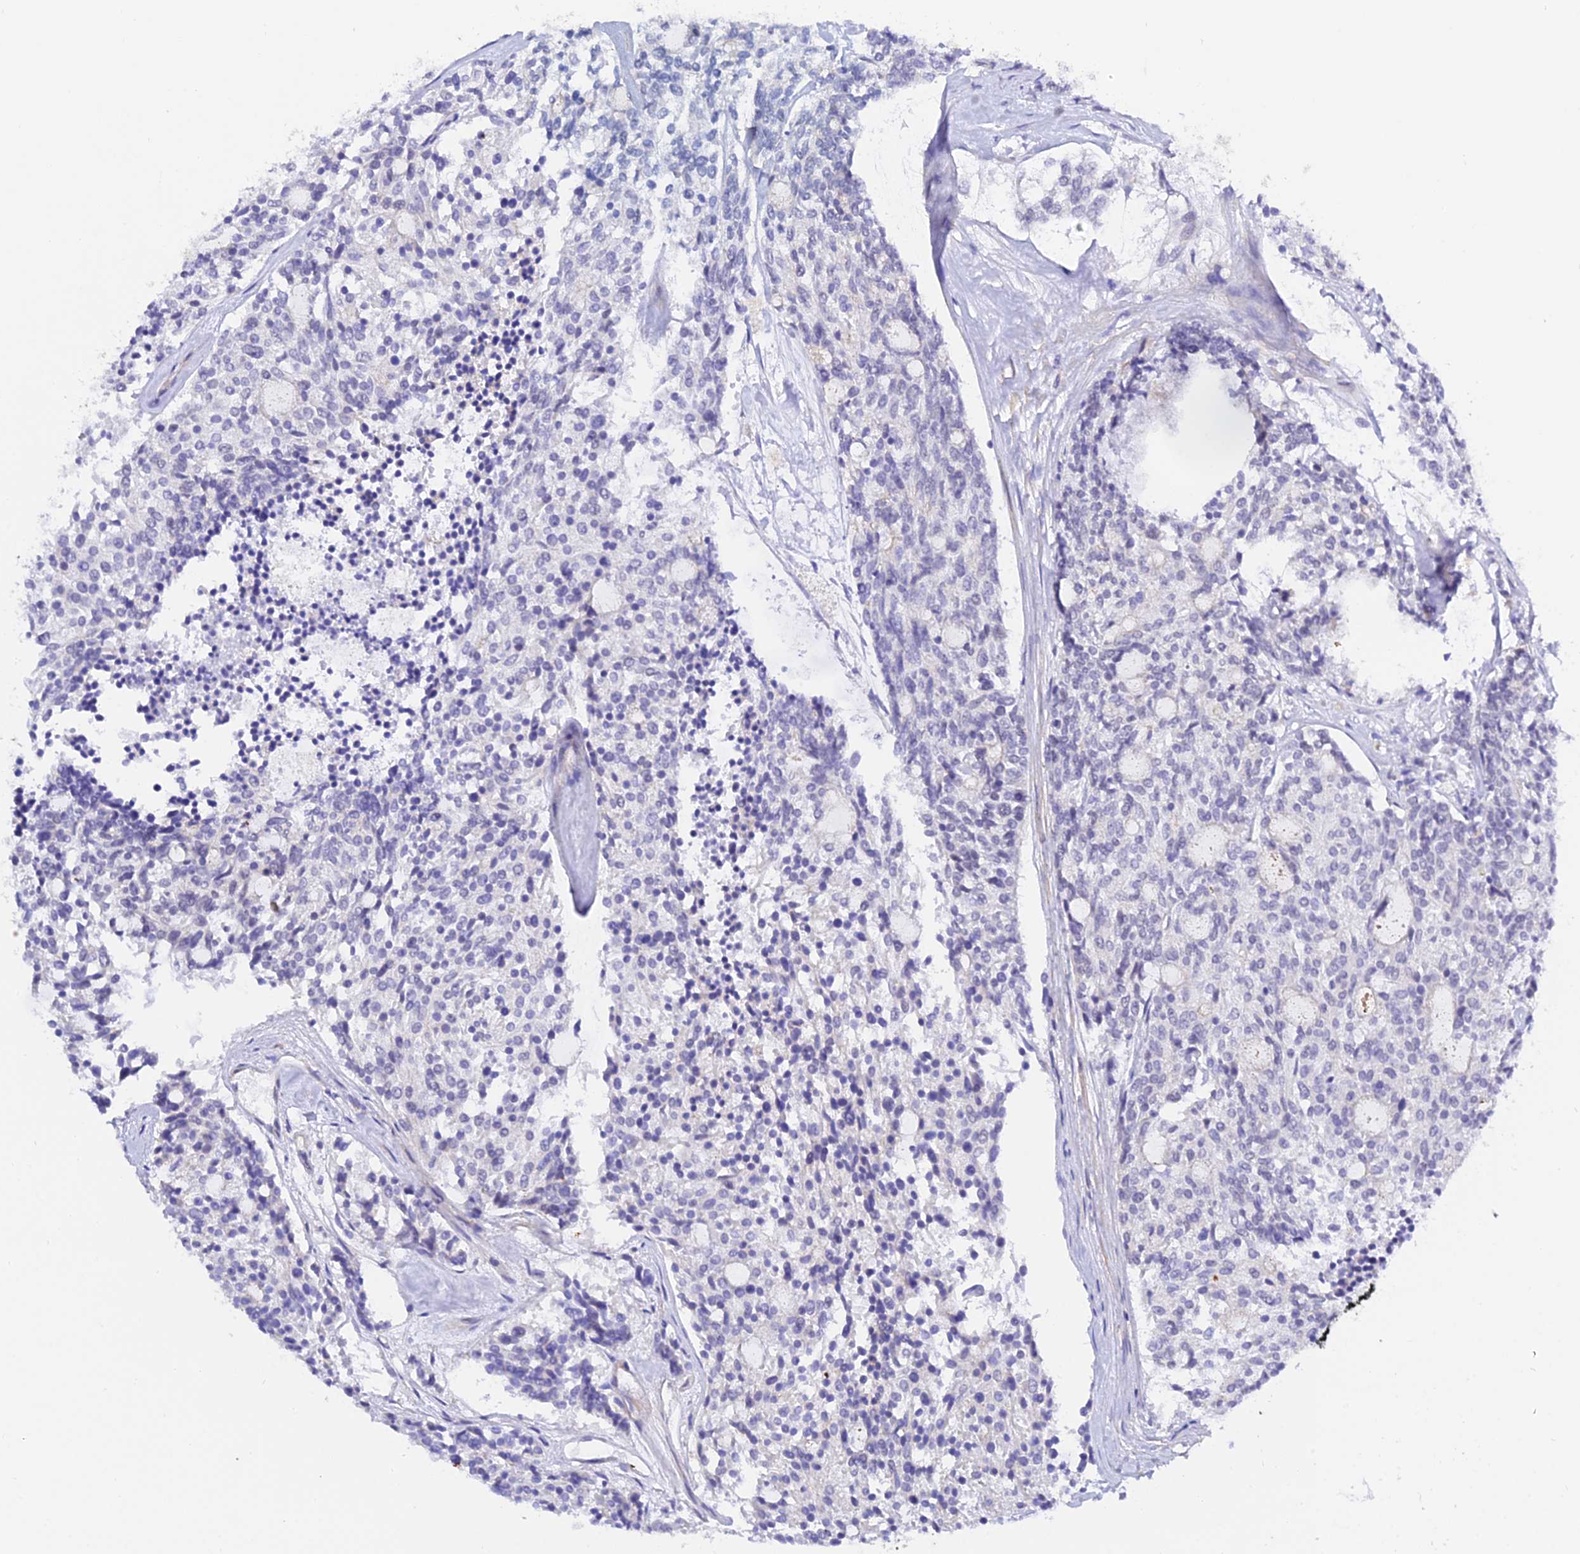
{"staining": {"intensity": "negative", "quantity": "none", "location": "none"}, "tissue": "carcinoid", "cell_type": "Tumor cells", "image_type": "cancer", "snomed": [{"axis": "morphology", "description": "Carcinoid, malignant, NOS"}, {"axis": "topography", "description": "Pancreas"}], "caption": "An image of carcinoid (malignant) stained for a protein shows no brown staining in tumor cells.", "gene": "ZNF628", "patient": {"sex": "female", "age": 54}}